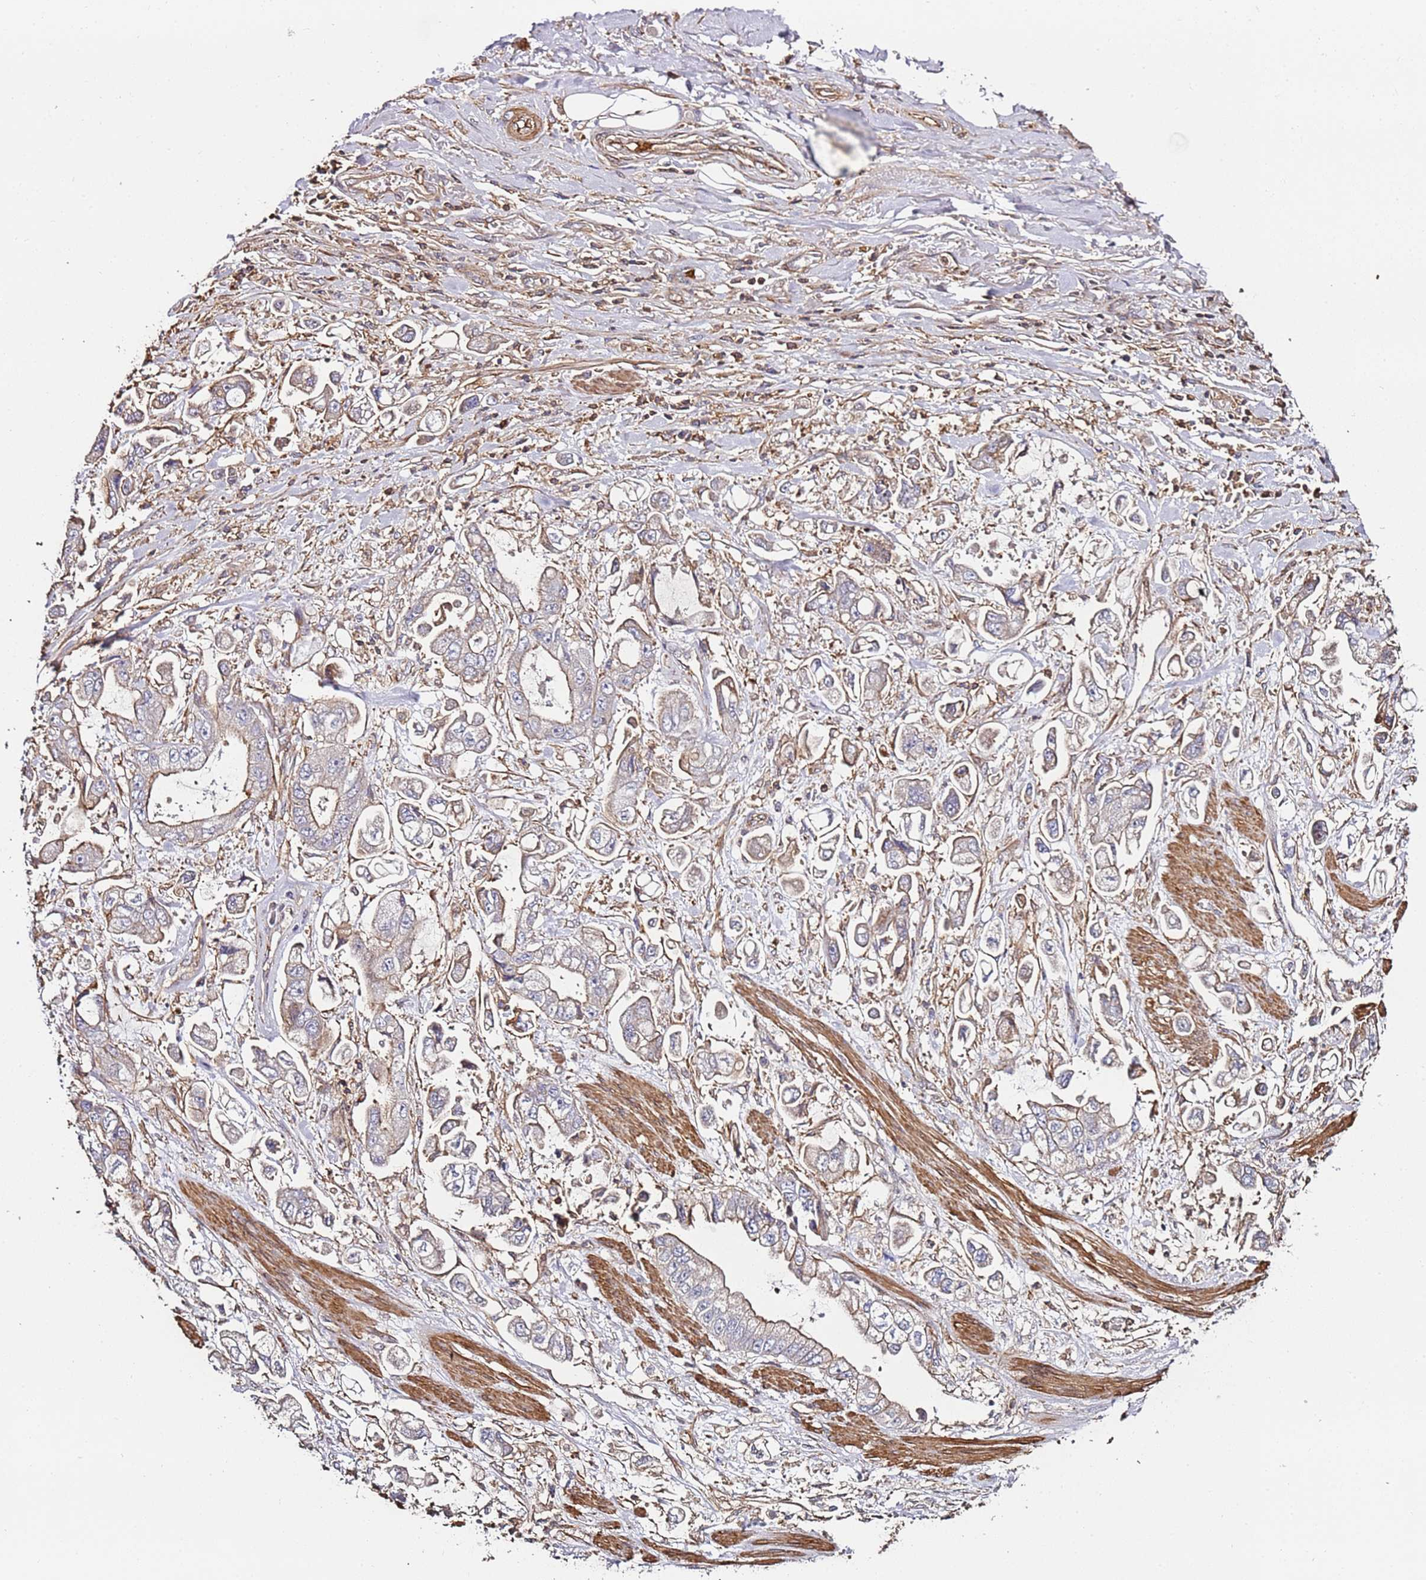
{"staining": {"intensity": "weak", "quantity": "25%-75%", "location": "cytoplasmic/membranous"}, "tissue": "stomach cancer", "cell_type": "Tumor cells", "image_type": "cancer", "snomed": [{"axis": "morphology", "description": "Adenocarcinoma, NOS"}, {"axis": "topography", "description": "Stomach"}], "caption": "Weak cytoplasmic/membranous positivity for a protein is identified in approximately 25%-75% of tumor cells of adenocarcinoma (stomach) using immunohistochemistry.", "gene": "CYP2U1", "patient": {"sex": "male", "age": 62}}